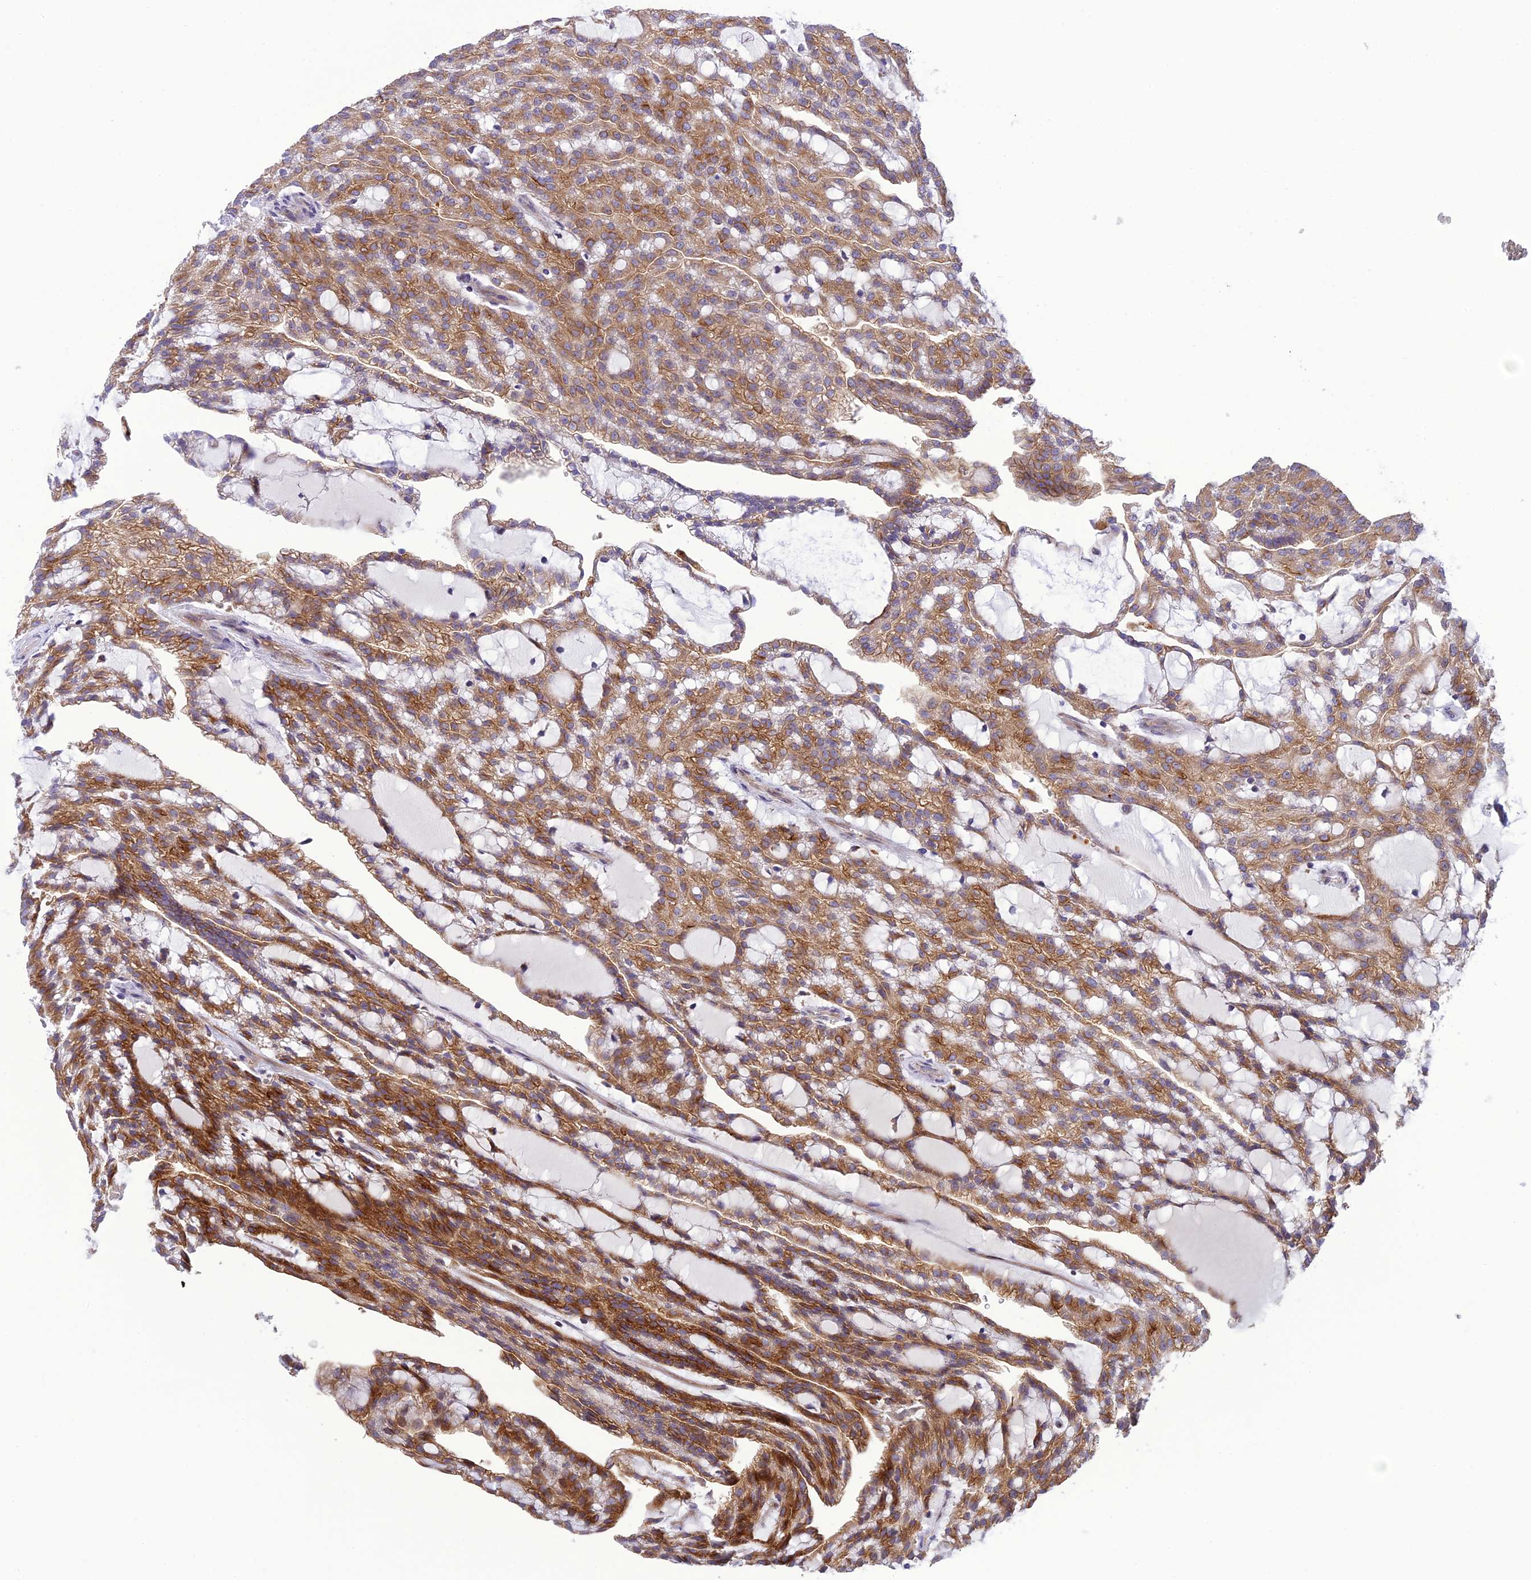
{"staining": {"intensity": "moderate", "quantity": ">75%", "location": "cytoplasmic/membranous"}, "tissue": "renal cancer", "cell_type": "Tumor cells", "image_type": "cancer", "snomed": [{"axis": "morphology", "description": "Adenocarcinoma, NOS"}, {"axis": "topography", "description": "Kidney"}], "caption": "Immunohistochemical staining of human renal adenocarcinoma exhibits medium levels of moderate cytoplasmic/membranous expression in approximately >75% of tumor cells.", "gene": "JMY", "patient": {"sex": "male", "age": 63}}